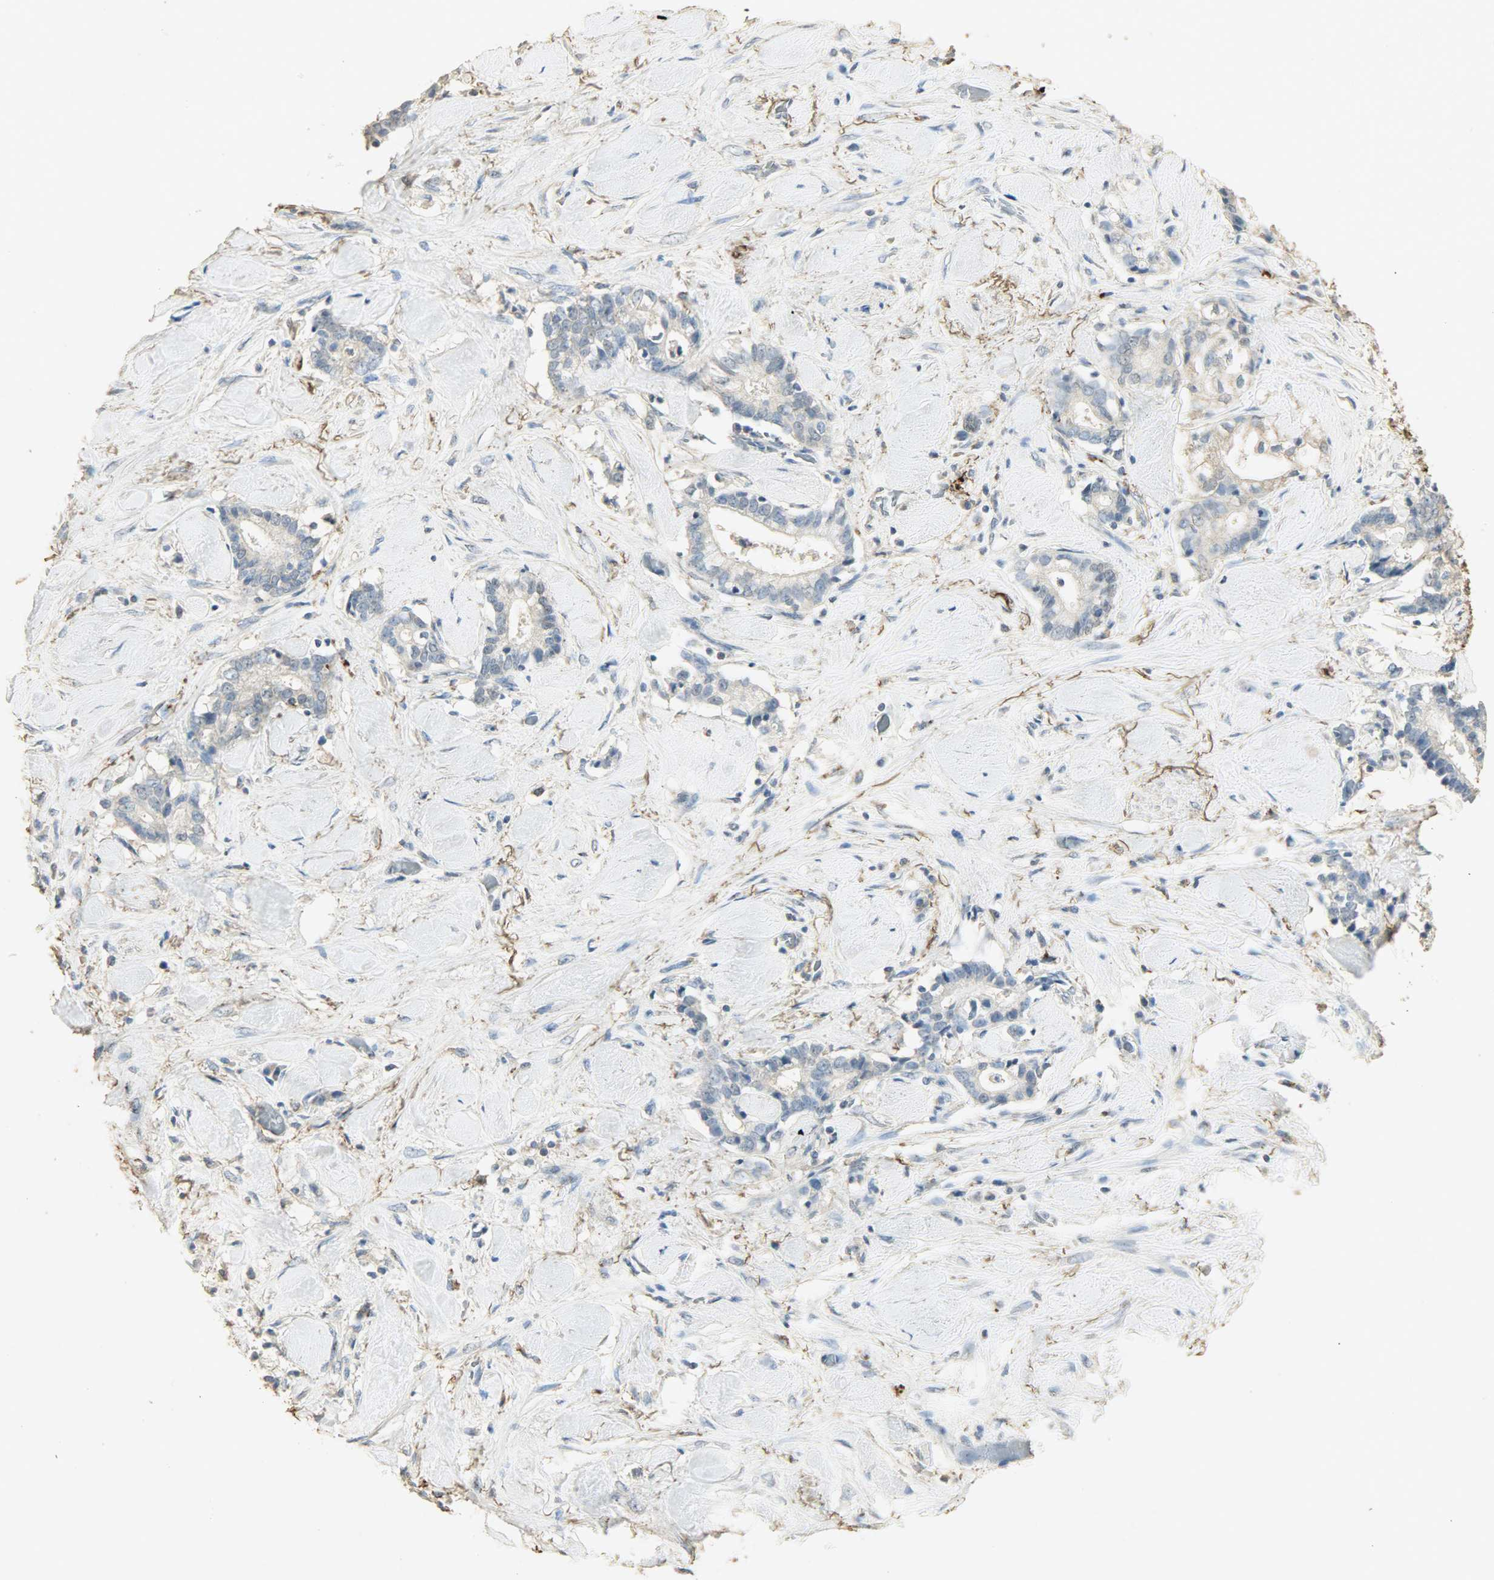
{"staining": {"intensity": "weak", "quantity": "<25%", "location": "cytoplasmic/membranous"}, "tissue": "liver cancer", "cell_type": "Tumor cells", "image_type": "cancer", "snomed": [{"axis": "morphology", "description": "Cholangiocarcinoma"}, {"axis": "topography", "description": "Liver"}], "caption": "Immunohistochemistry histopathology image of human liver cancer stained for a protein (brown), which reveals no staining in tumor cells.", "gene": "ASB9", "patient": {"sex": "male", "age": 57}}